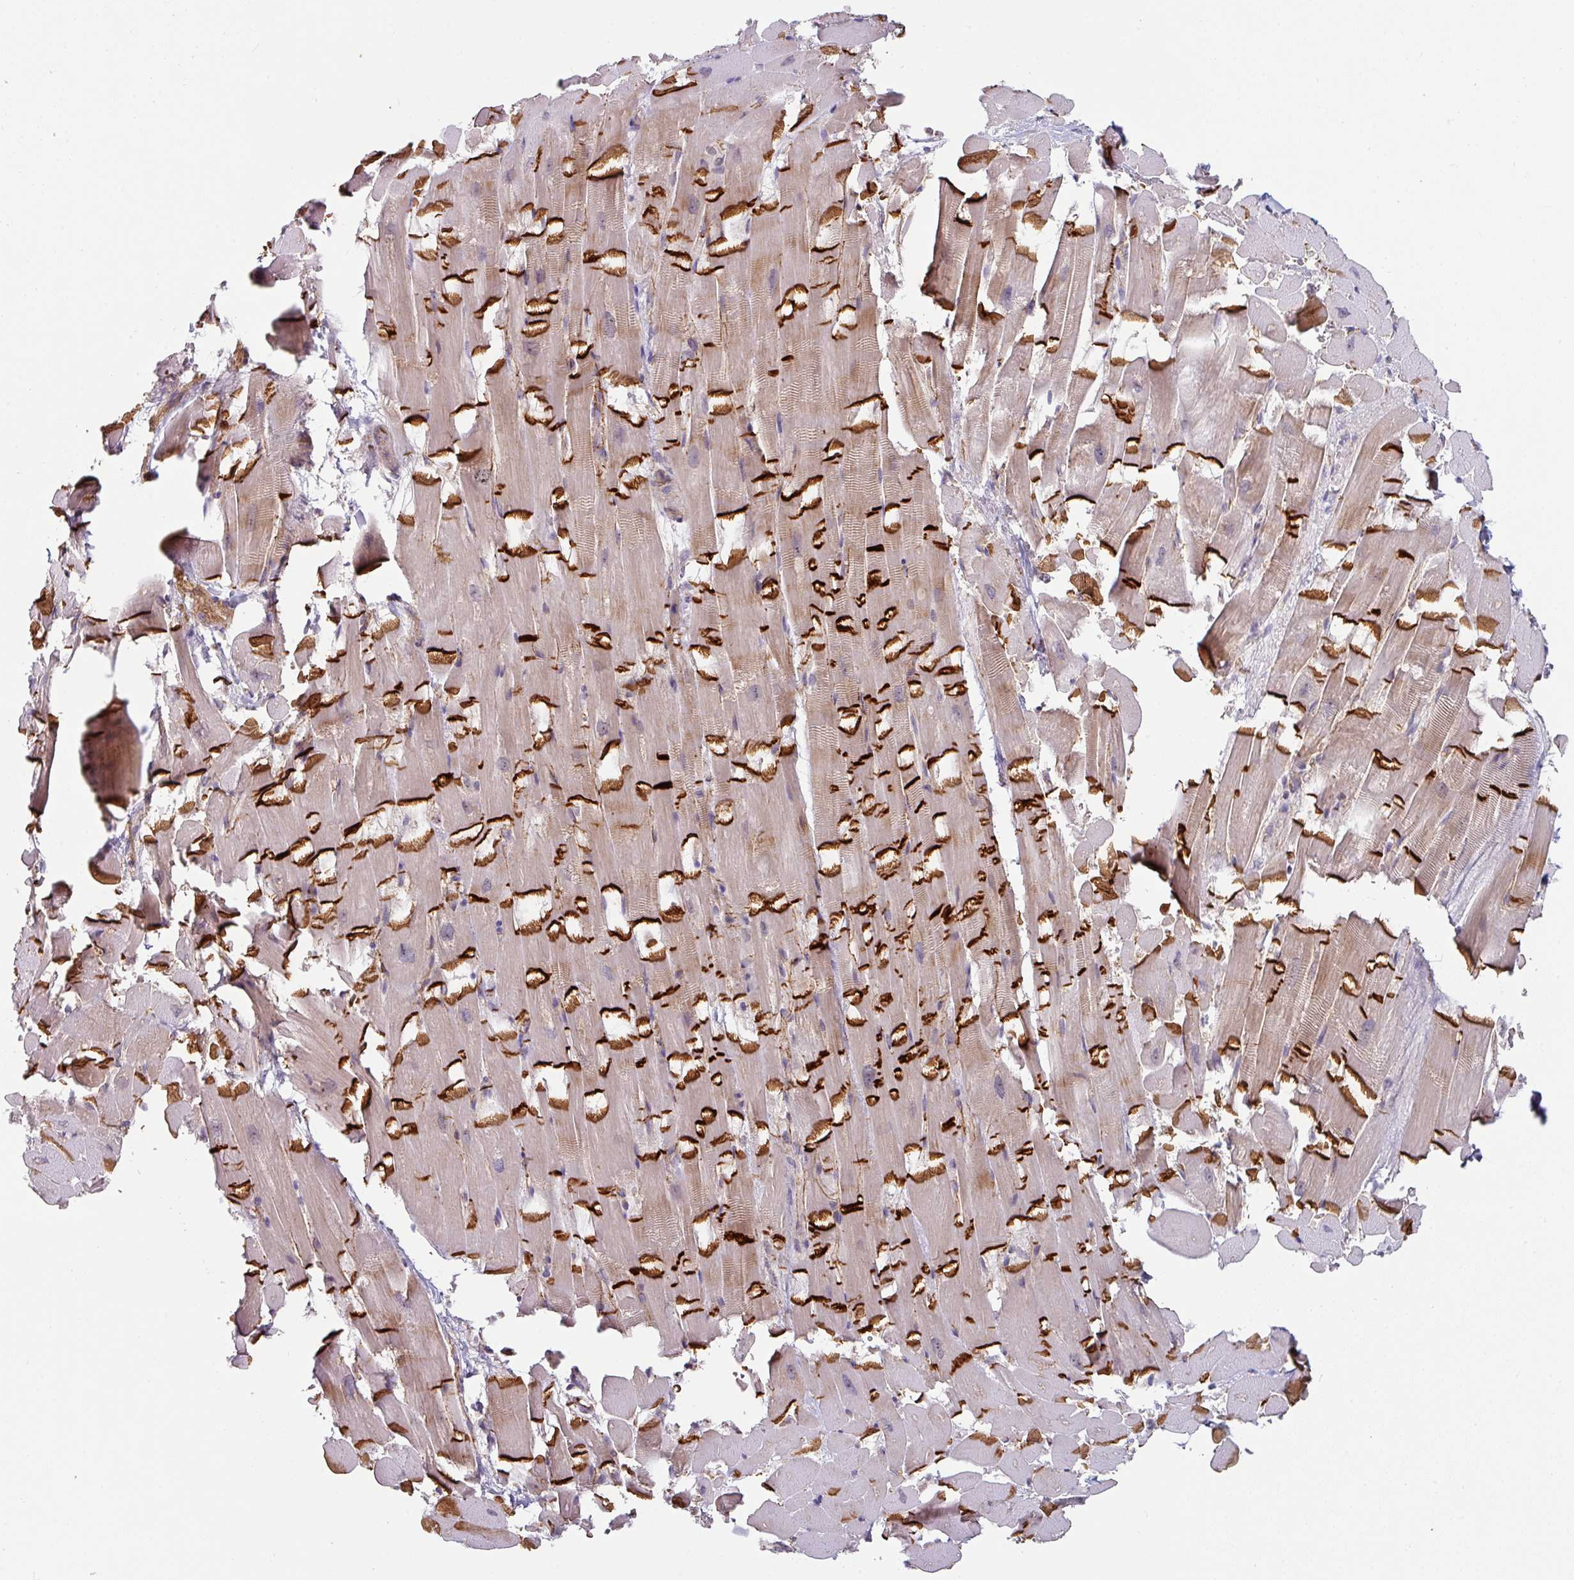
{"staining": {"intensity": "strong", "quantity": ">75%", "location": "cytoplasmic/membranous"}, "tissue": "heart muscle", "cell_type": "Cardiomyocytes", "image_type": "normal", "snomed": [{"axis": "morphology", "description": "Normal tissue, NOS"}, {"axis": "topography", "description": "Heart"}], "caption": "Benign heart muscle displays strong cytoplasmic/membranous expression in approximately >75% of cardiomyocytes.", "gene": "JUP", "patient": {"sex": "male", "age": 37}}